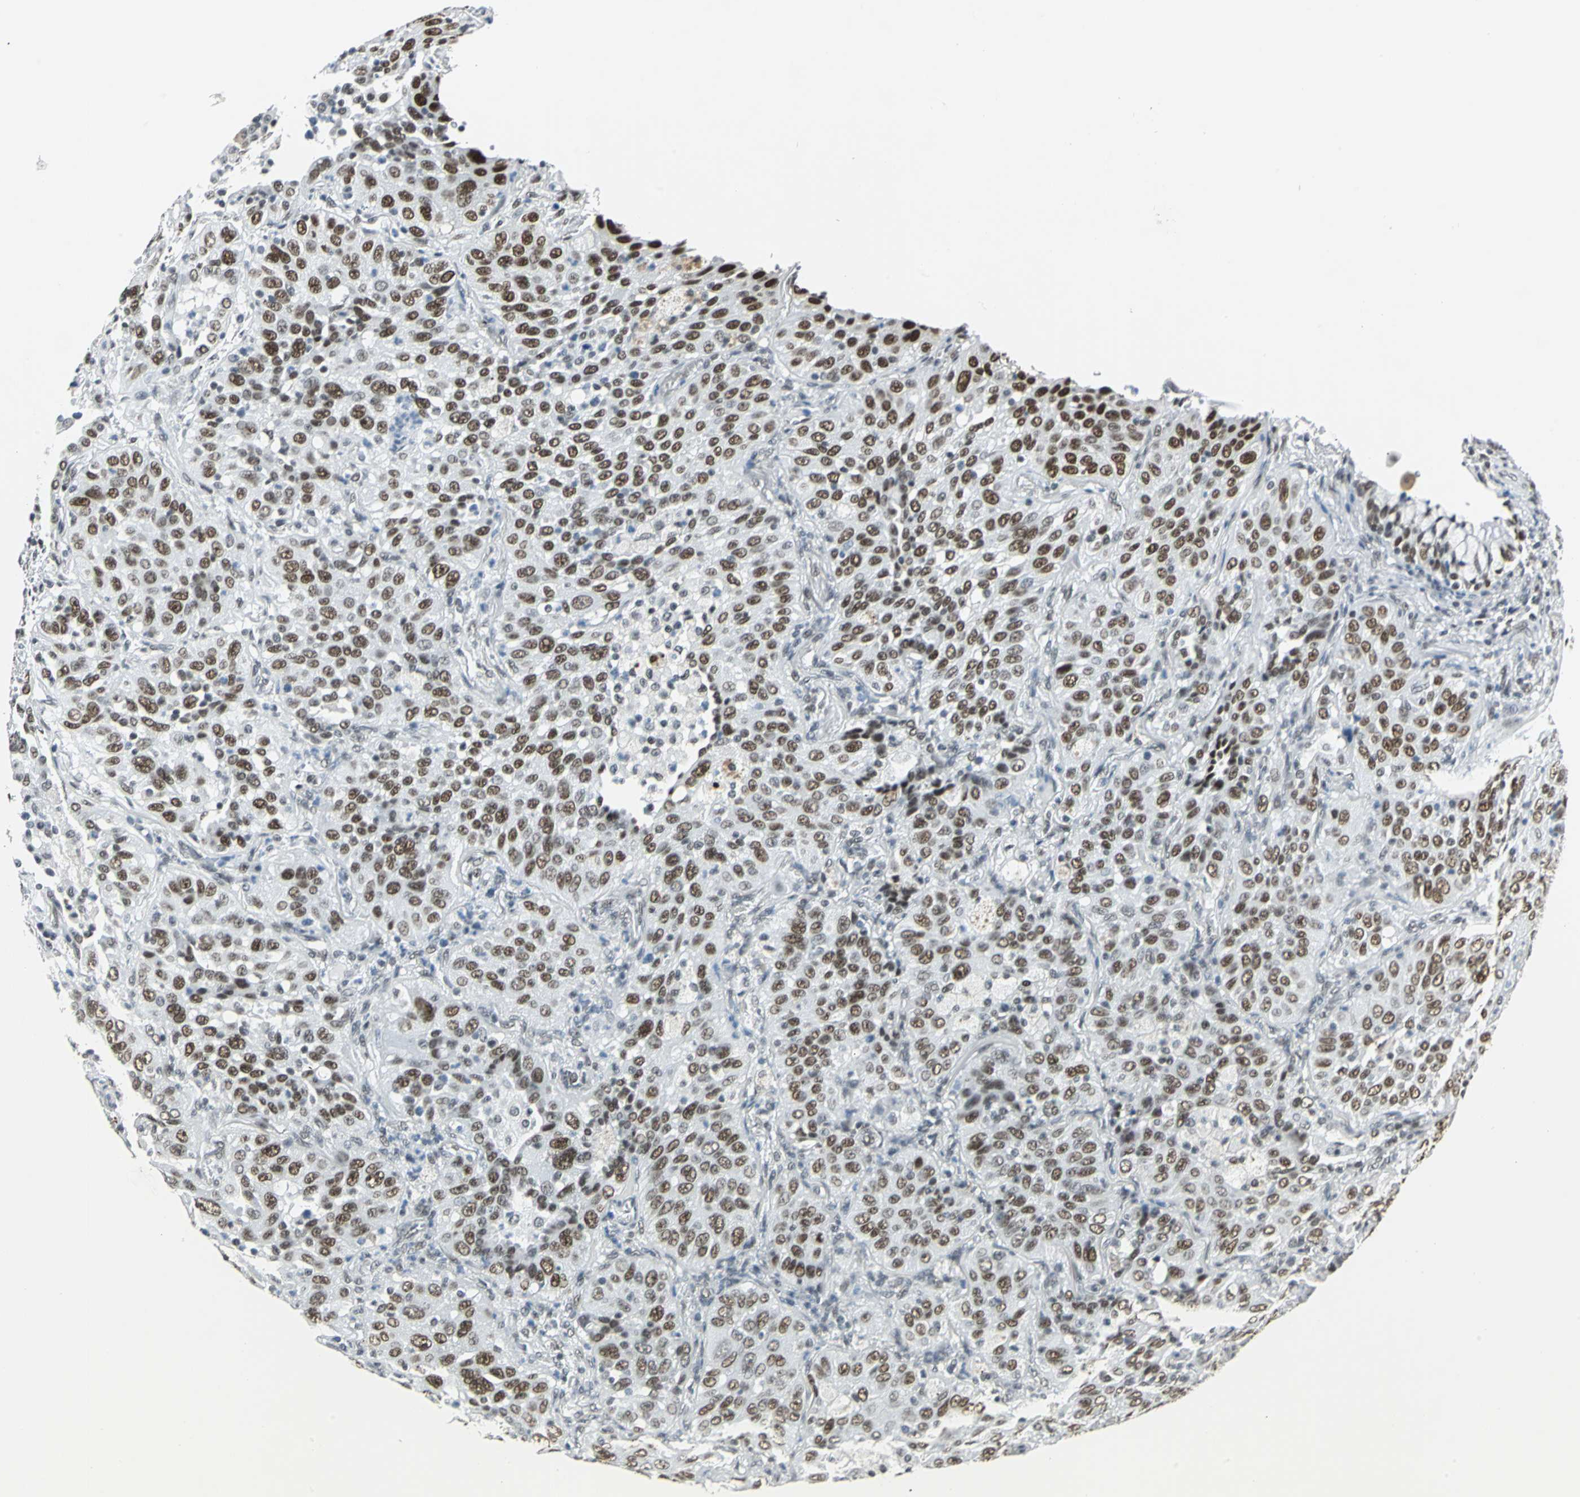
{"staining": {"intensity": "strong", "quantity": ">75%", "location": "nuclear"}, "tissue": "lung cancer", "cell_type": "Tumor cells", "image_type": "cancer", "snomed": [{"axis": "morphology", "description": "Squamous cell carcinoma, NOS"}, {"axis": "topography", "description": "Lung"}], "caption": "The photomicrograph exhibits immunohistochemical staining of lung cancer (squamous cell carcinoma). There is strong nuclear positivity is appreciated in approximately >75% of tumor cells.", "gene": "ADNP", "patient": {"sex": "female", "age": 67}}